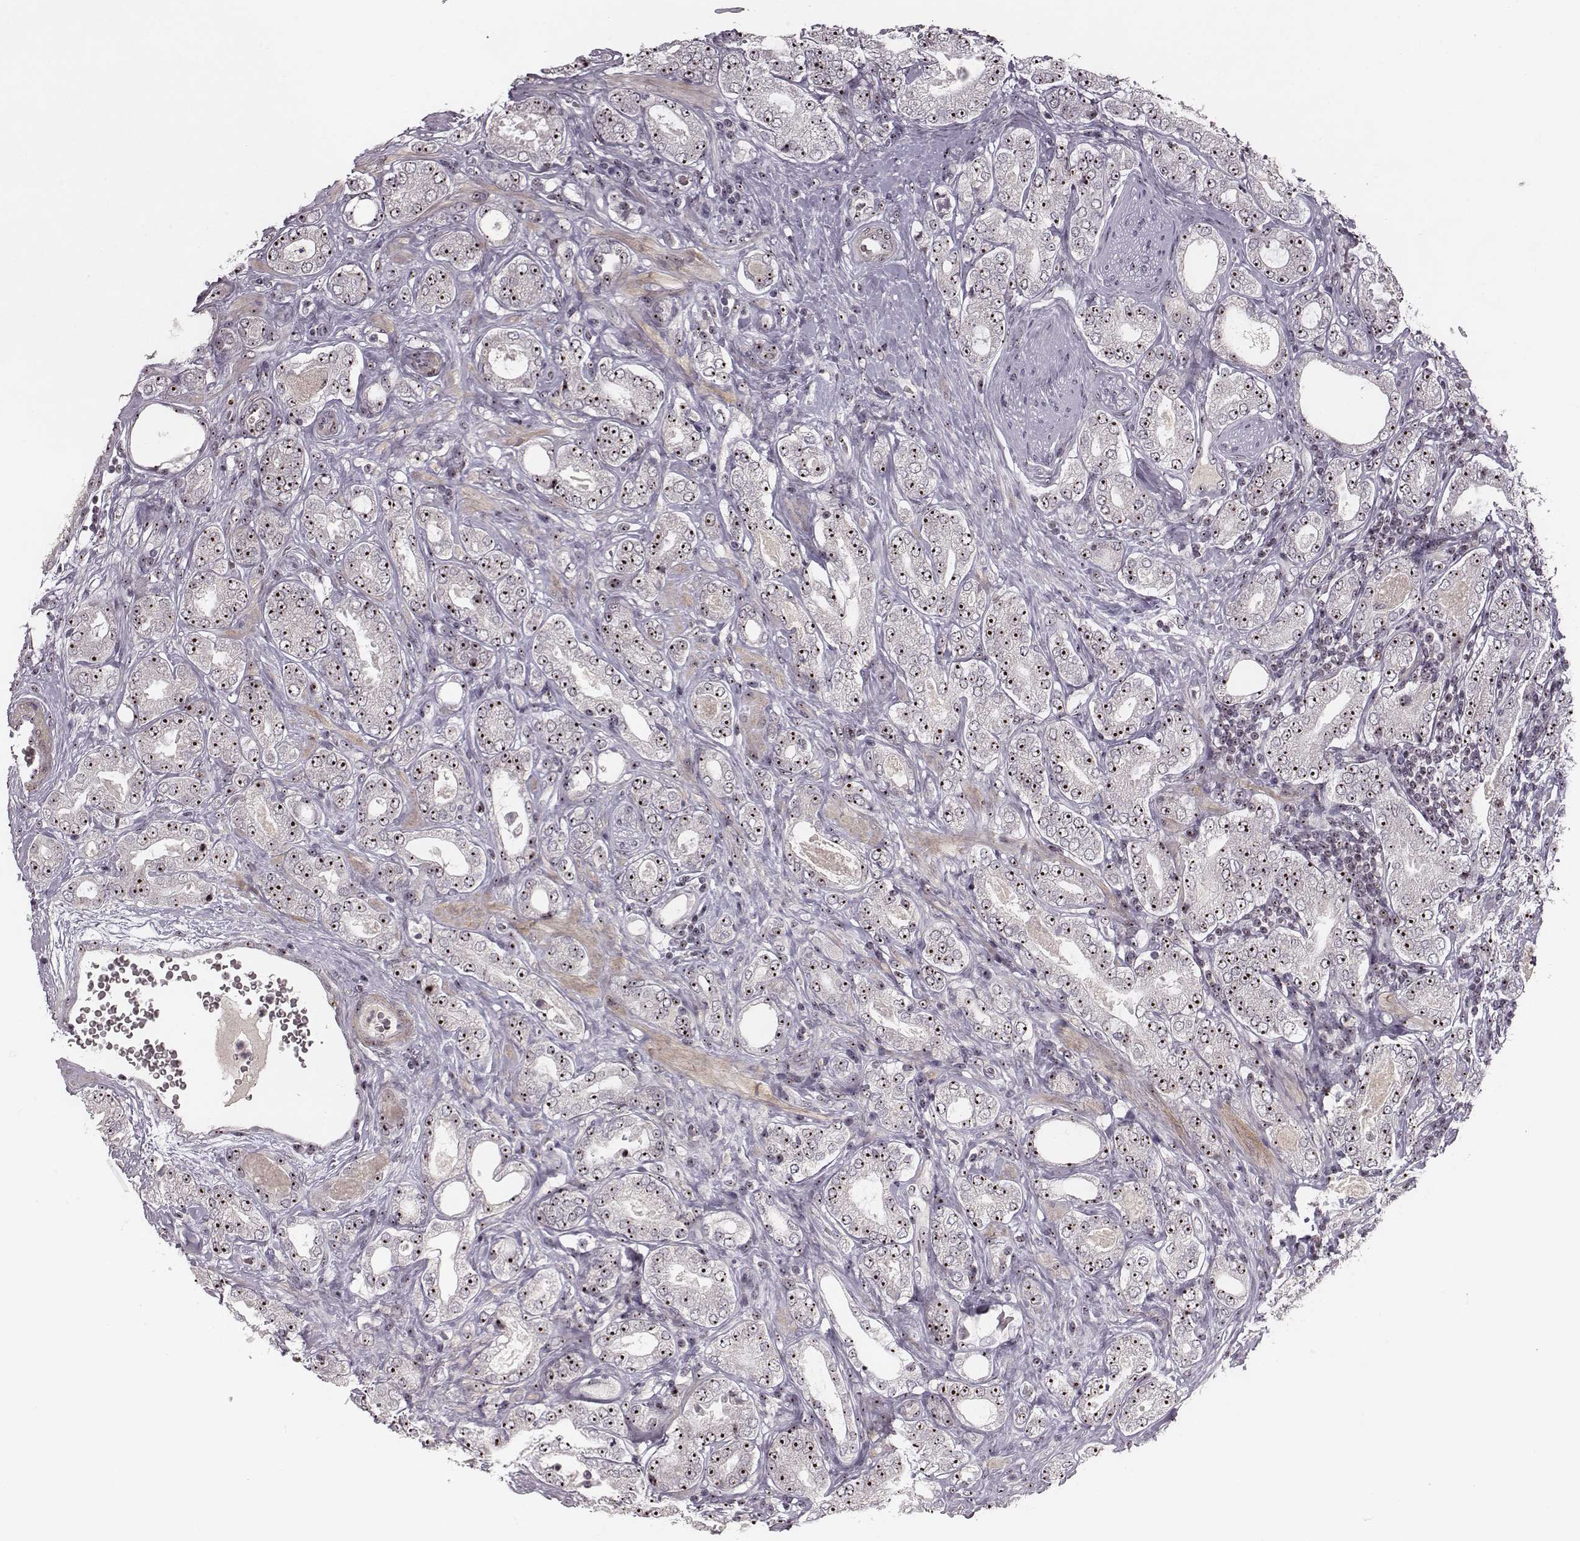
{"staining": {"intensity": "moderate", "quantity": ">75%", "location": "nuclear"}, "tissue": "prostate cancer", "cell_type": "Tumor cells", "image_type": "cancer", "snomed": [{"axis": "morphology", "description": "Adenocarcinoma, NOS"}, {"axis": "topography", "description": "Prostate"}], "caption": "Brown immunohistochemical staining in human prostate cancer (adenocarcinoma) demonstrates moderate nuclear expression in approximately >75% of tumor cells.", "gene": "NOP56", "patient": {"sex": "male", "age": 64}}